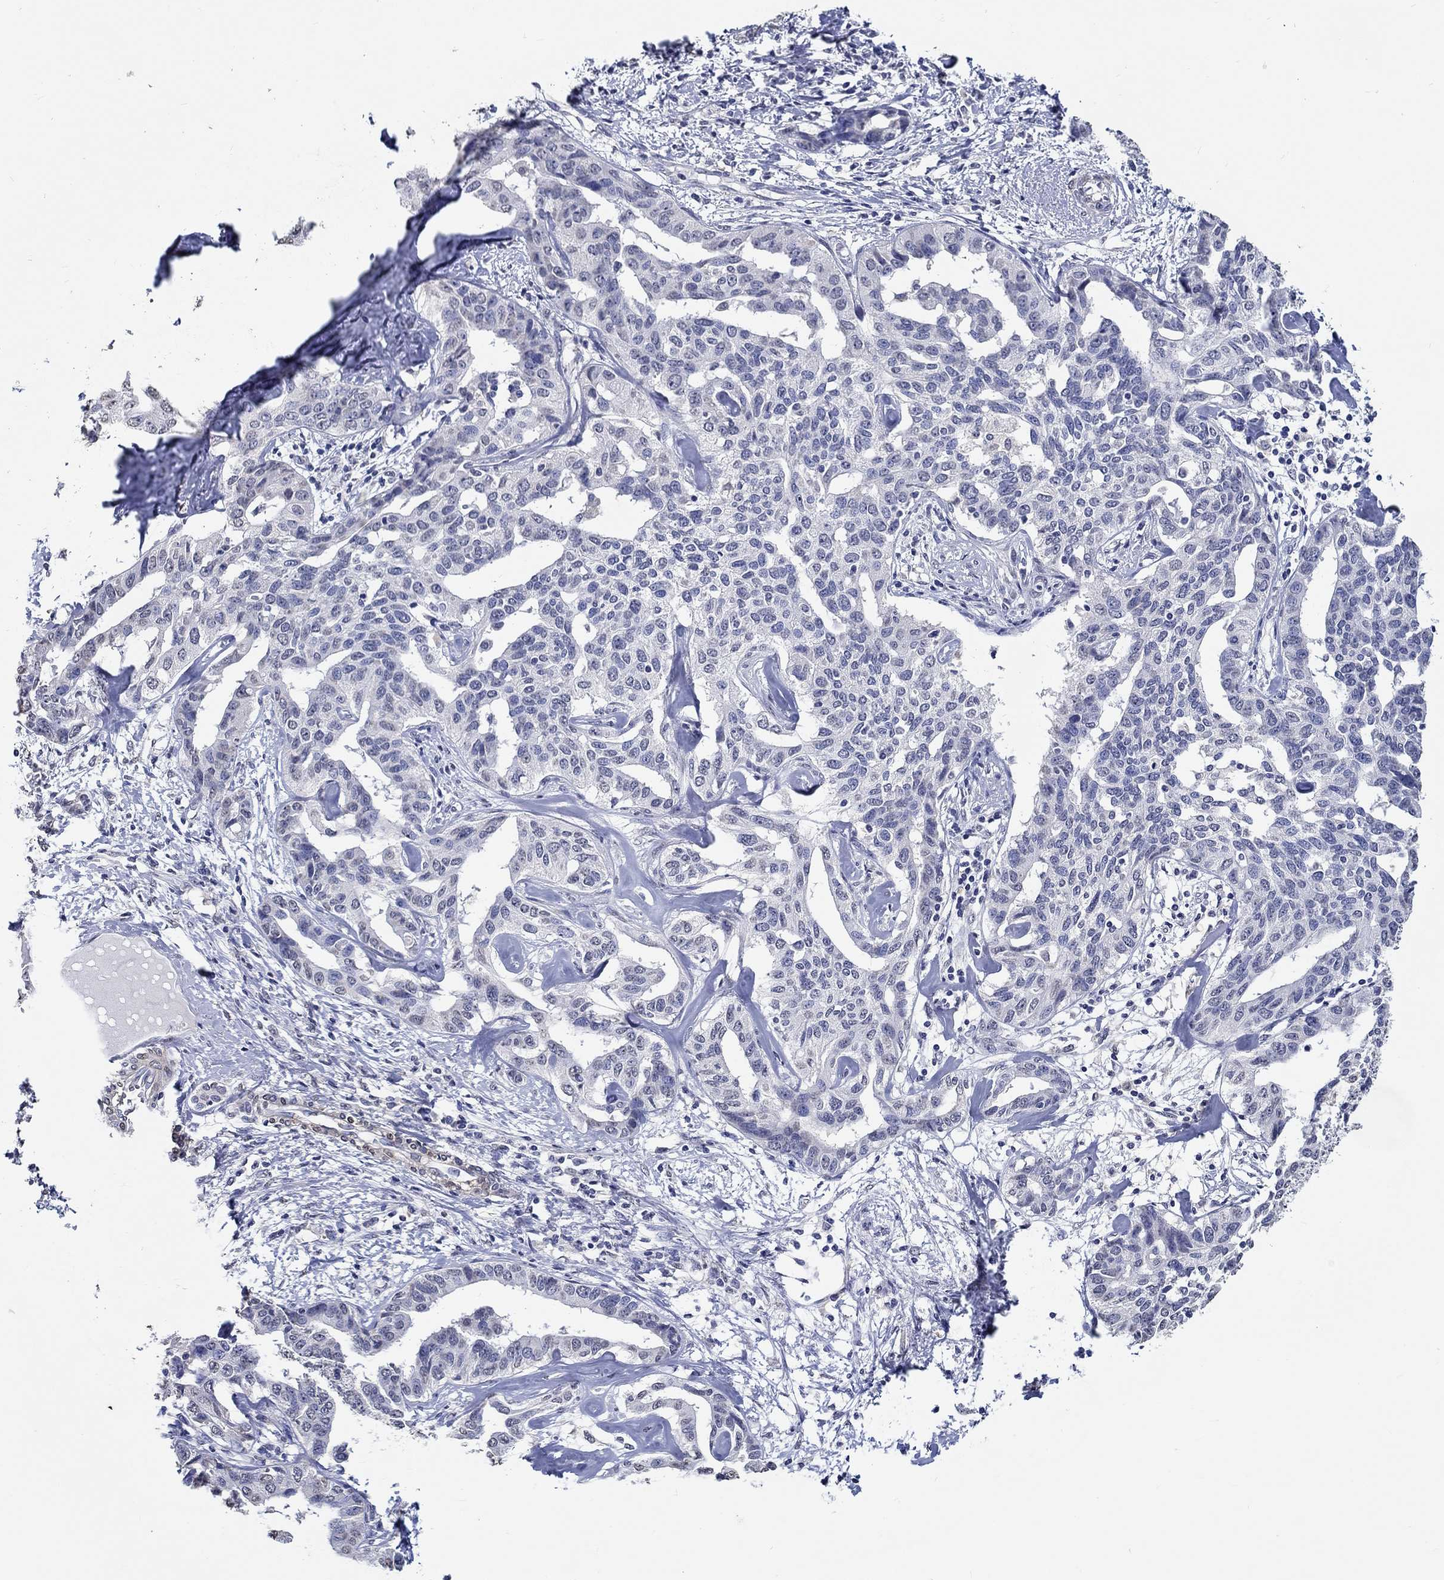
{"staining": {"intensity": "negative", "quantity": "none", "location": "none"}, "tissue": "liver cancer", "cell_type": "Tumor cells", "image_type": "cancer", "snomed": [{"axis": "morphology", "description": "Cholangiocarcinoma"}, {"axis": "topography", "description": "Liver"}], "caption": "DAB immunohistochemical staining of liver cancer demonstrates no significant positivity in tumor cells.", "gene": "PDE1B", "patient": {"sex": "male", "age": 59}}